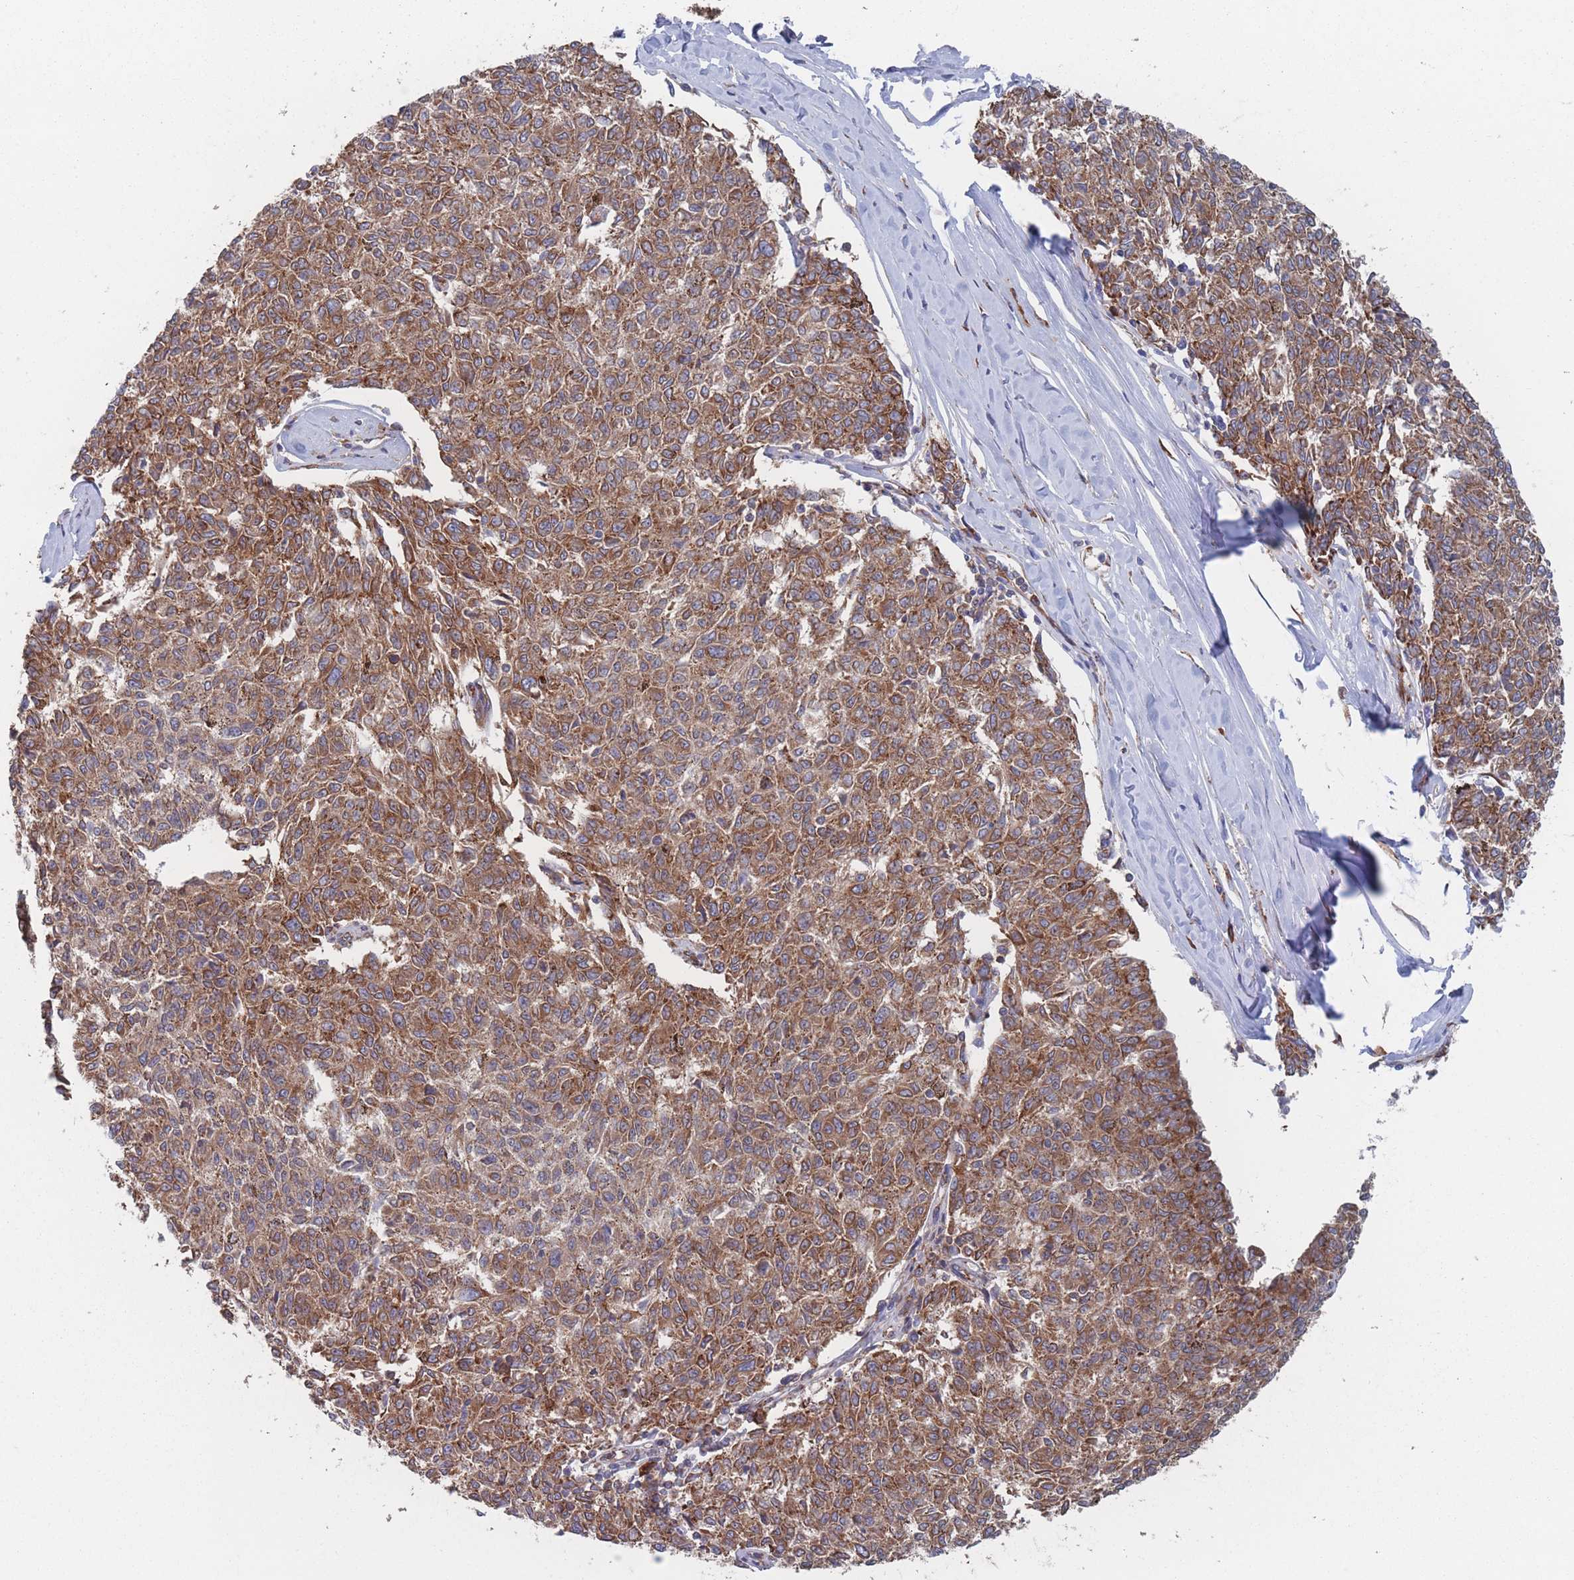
{"staining": {"intensity": "moderate", "quantity": ">75%", "location": "cytoplasmic/membranous"}, "tissue": "melanoma", "cell_type": "Tumor cells", "image_type": "cancer", "snomed": [{"axis": "morphology", "description": "Malignant melanoma, NOS"}, {"axis": "topography", "description": "Skin"}], "caption": "IHC (DAB) staining of human melanoma displays moderate cytoplasmic/membranous protein expression in approximately >75% of tumor cells. (DAB IHC, brown staining for protein, blue staining for nuclei).", "gene": "EEF1B2", "patient": {"sex": "female", "age": 72}}